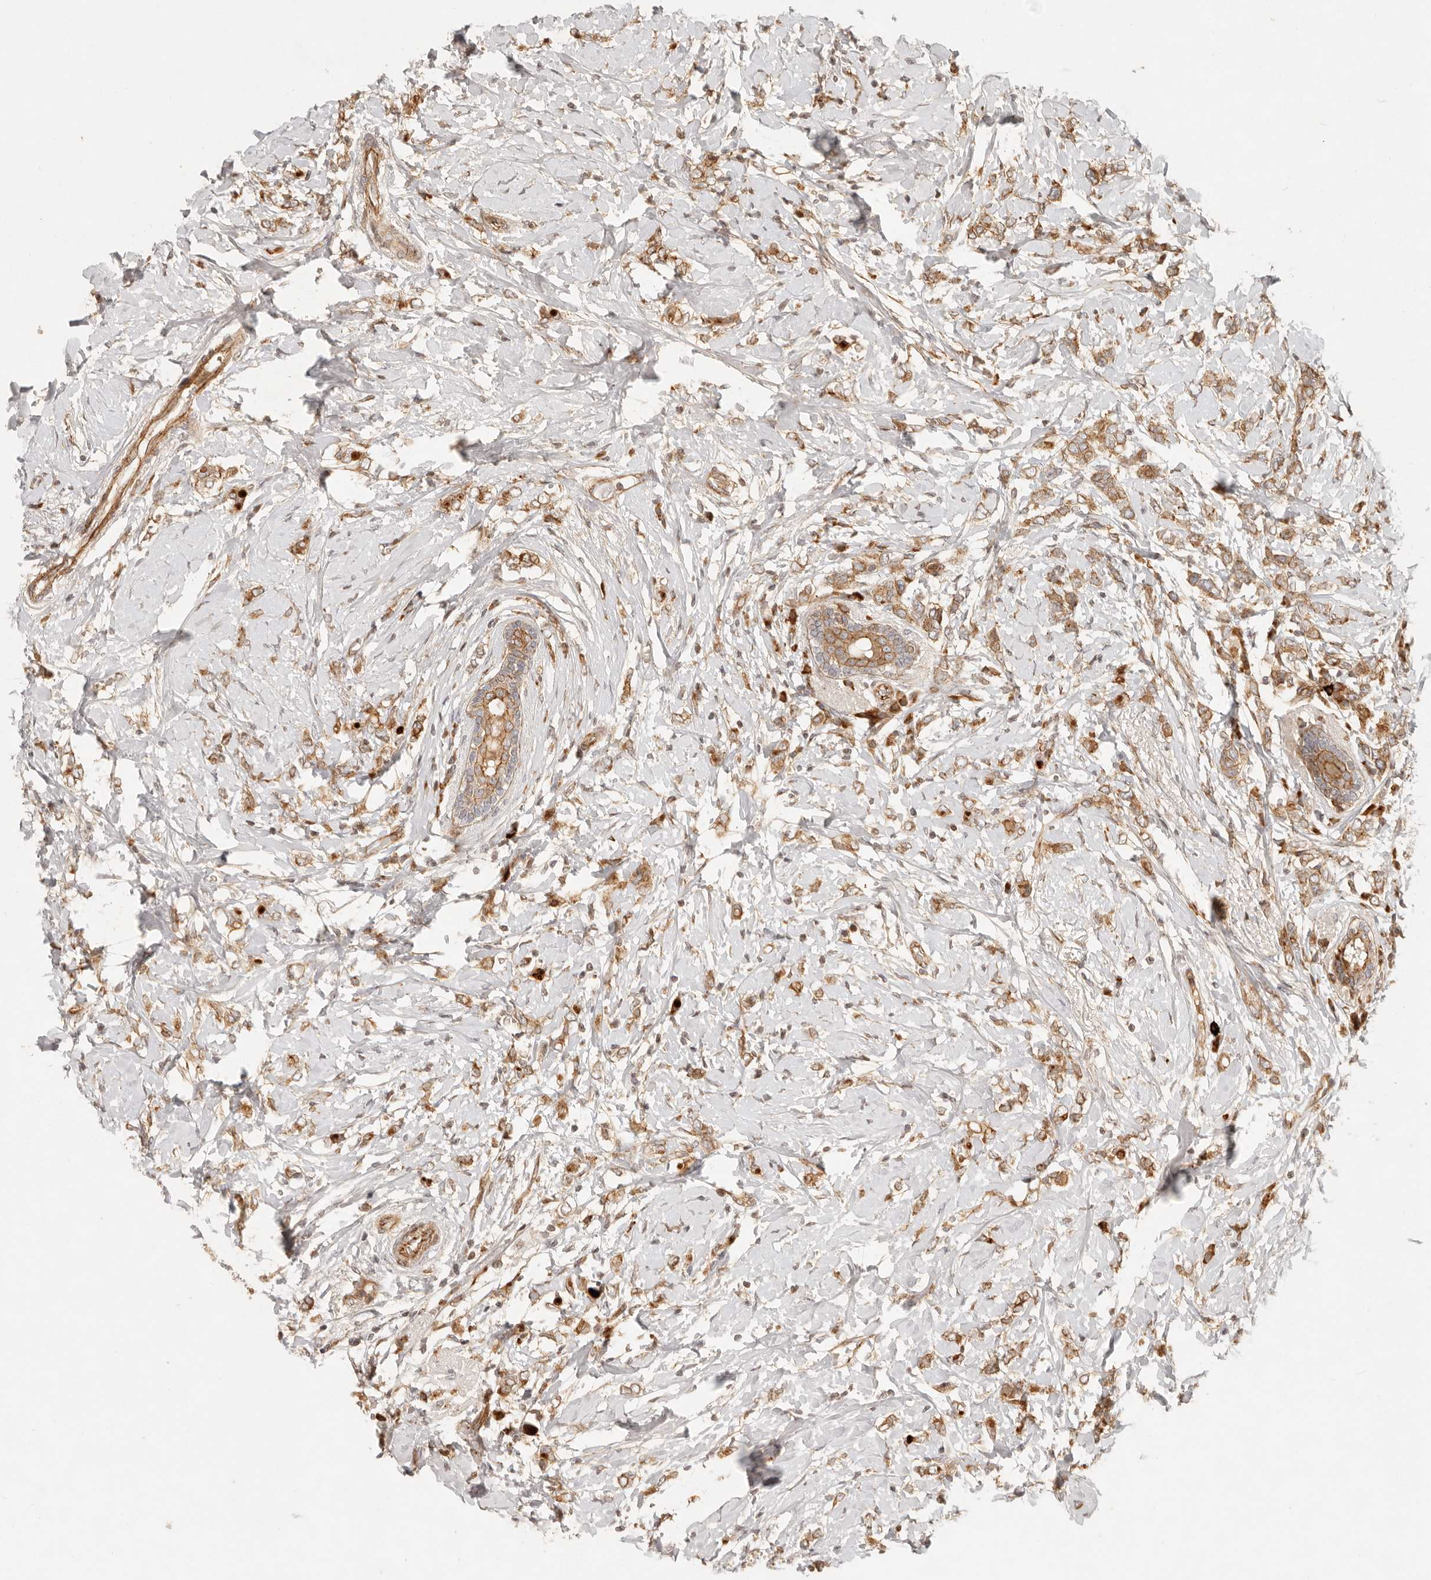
{"staining": {"intensity": "moderate", "quantity": ">75%", "location": "cytoplasmic/membranous"}, "tissue": "breast cancer", "cell_type": "Tumor cells", "image_type": "cancer", "snomed": [{"axis": "morphology", "description": "Normal tissue, NOS"}, {"axis": "morphology", "description": "Lobular carcinoma"}, {"axis": "topography", "description": "Breast"}], "caption": "Immunohistochemistry (IHC) image of human breast cancer (lobular carcinoma) stained for a protein (brown), which shows medium levels of moderate cytoplasmic/membranous expression in approximately >75% of tumor cells.", "gene": "KLHL38", "patient": {"sex": "female", "age": 47}}